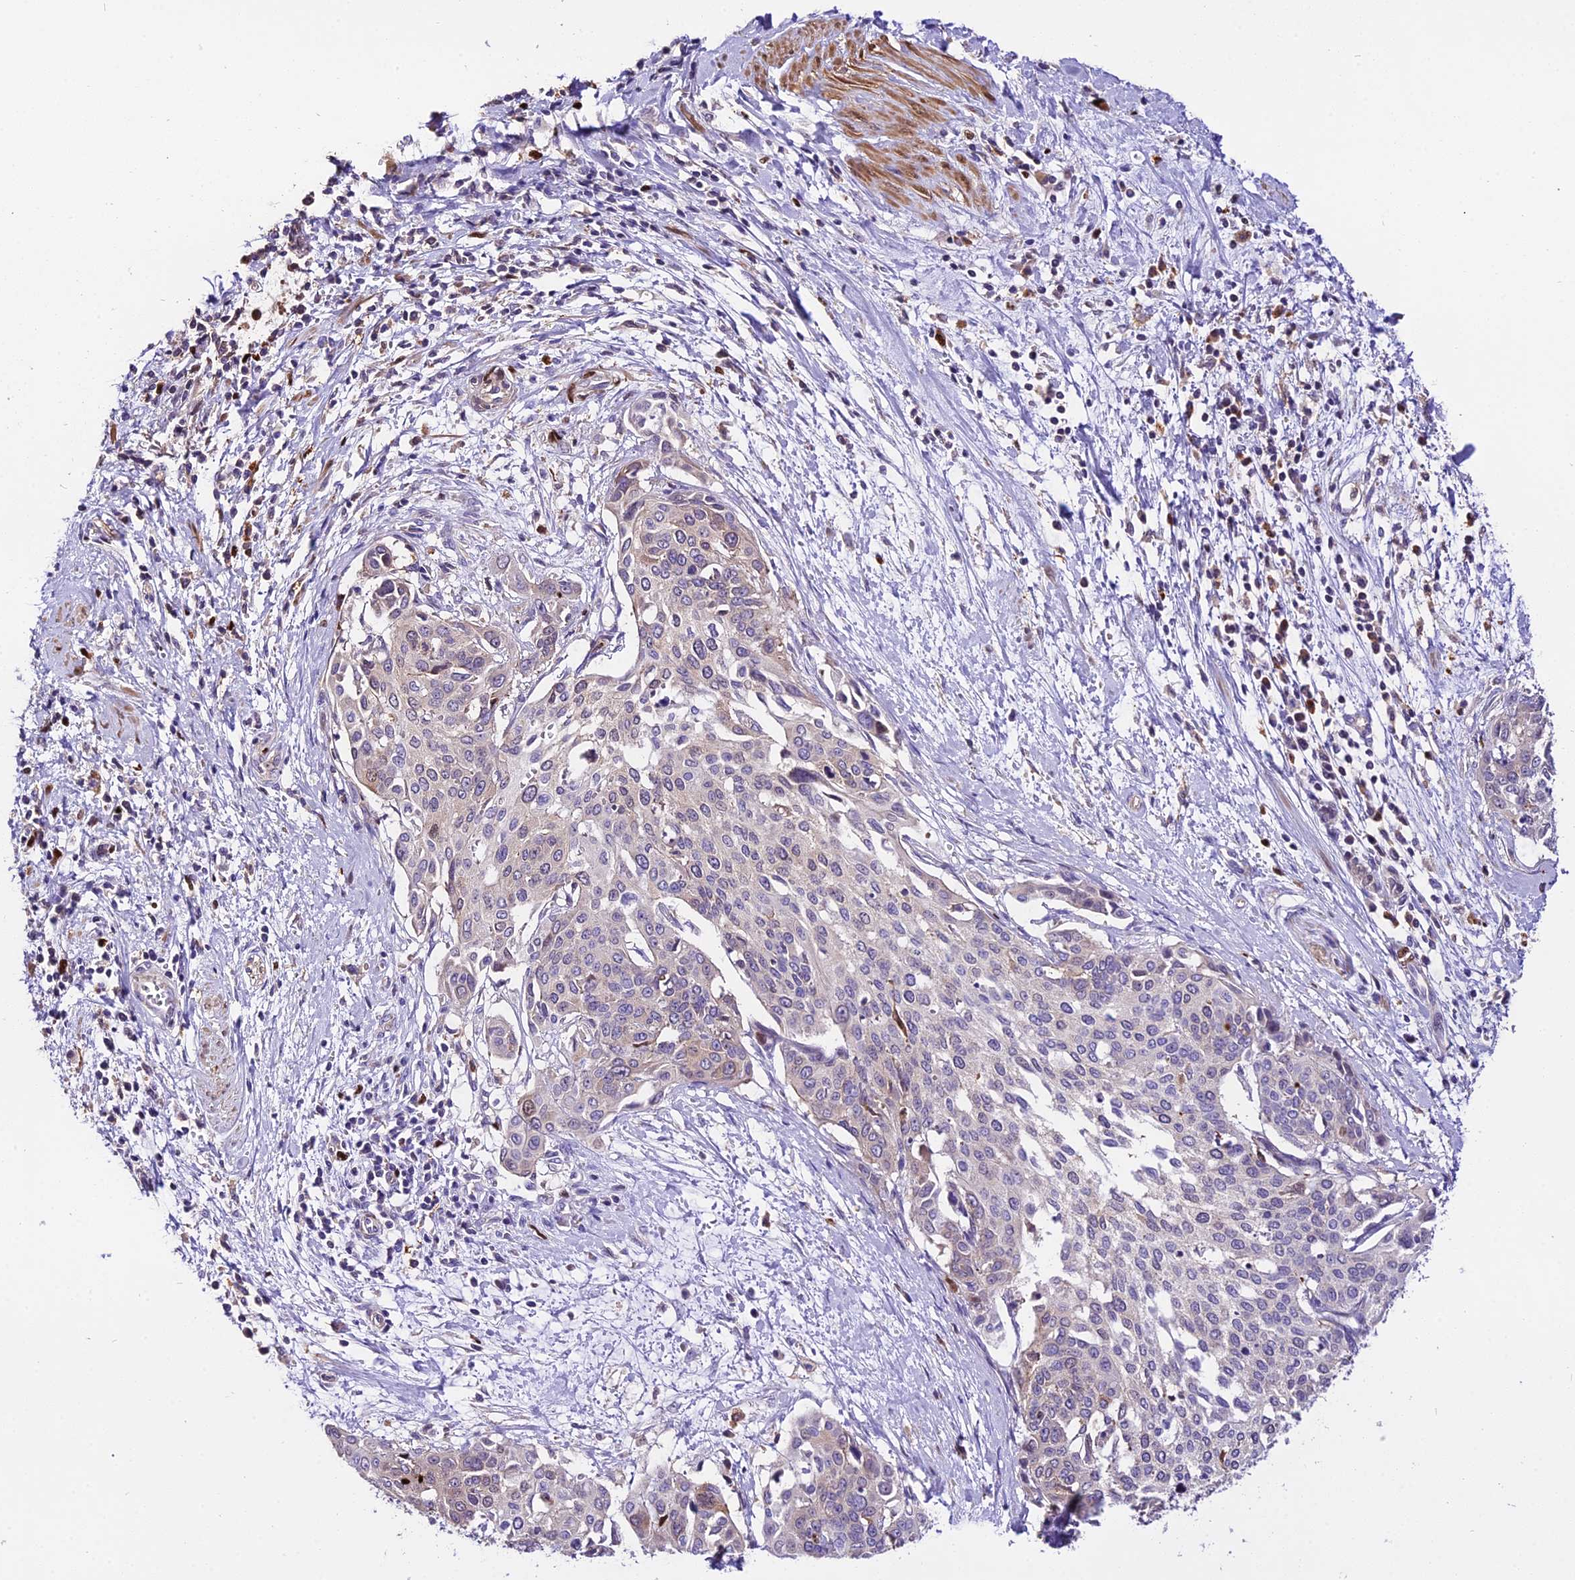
{"staining": {"intensity": "weak", "quantity": "<25%", "location": "nuclear"}, "tissue": "cervical cancer", "cell_type": "Tumor cells", "image_type": "cancer", "snomed": [{"axis": "morphology", "description": "Squamous cell carcinoma, NOS"}, {"axis": "topography", "description": "Cervix"}], "caption": "An image of cervical cancer stained for a protein reveals no brown staining in tumor cells.", "gene": "MAP3K7CL", "patient": {"sex": "female", "age": 44}}